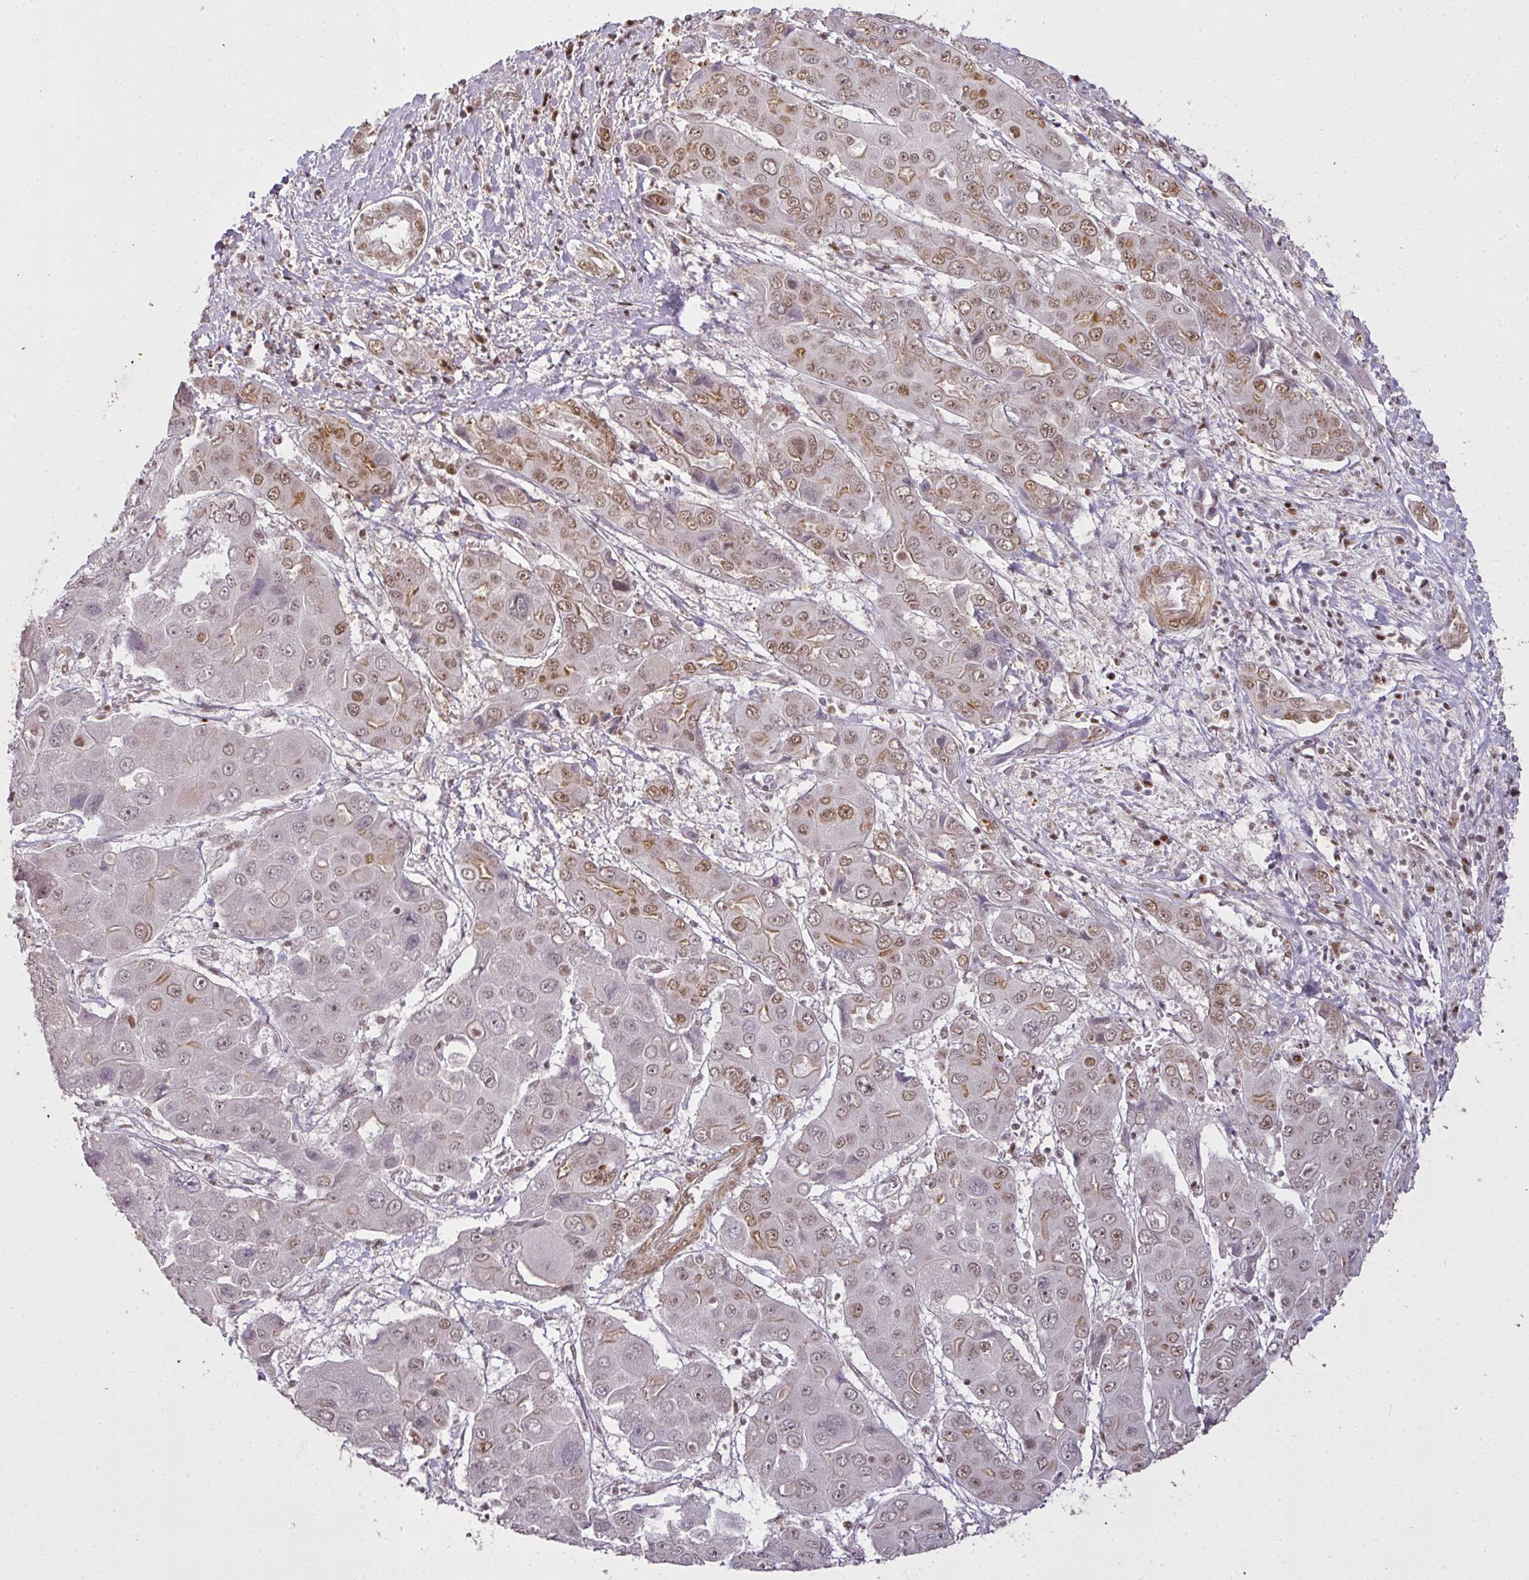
{"staining": {"intensity": "moderate", "quantity": "25%-75%", "location": "nuclear"}, "tissue": "liver cancer", "cell_type": "Tumor cells", "image_type": "cancer", "snomed": [{"axis": "morphology", "description": "Cholangiocarcinoma"}, {"axis": "topography", "description": "Liver"}], "caption": "Protein expression analysis of human liver cancer (cholangiocarcinoma) reveals moderate nuclear staining in approximately 25%-75% of tumor cells.", "gene": "GPRIN2", "patient": {"sex": "male", "age": 67}}